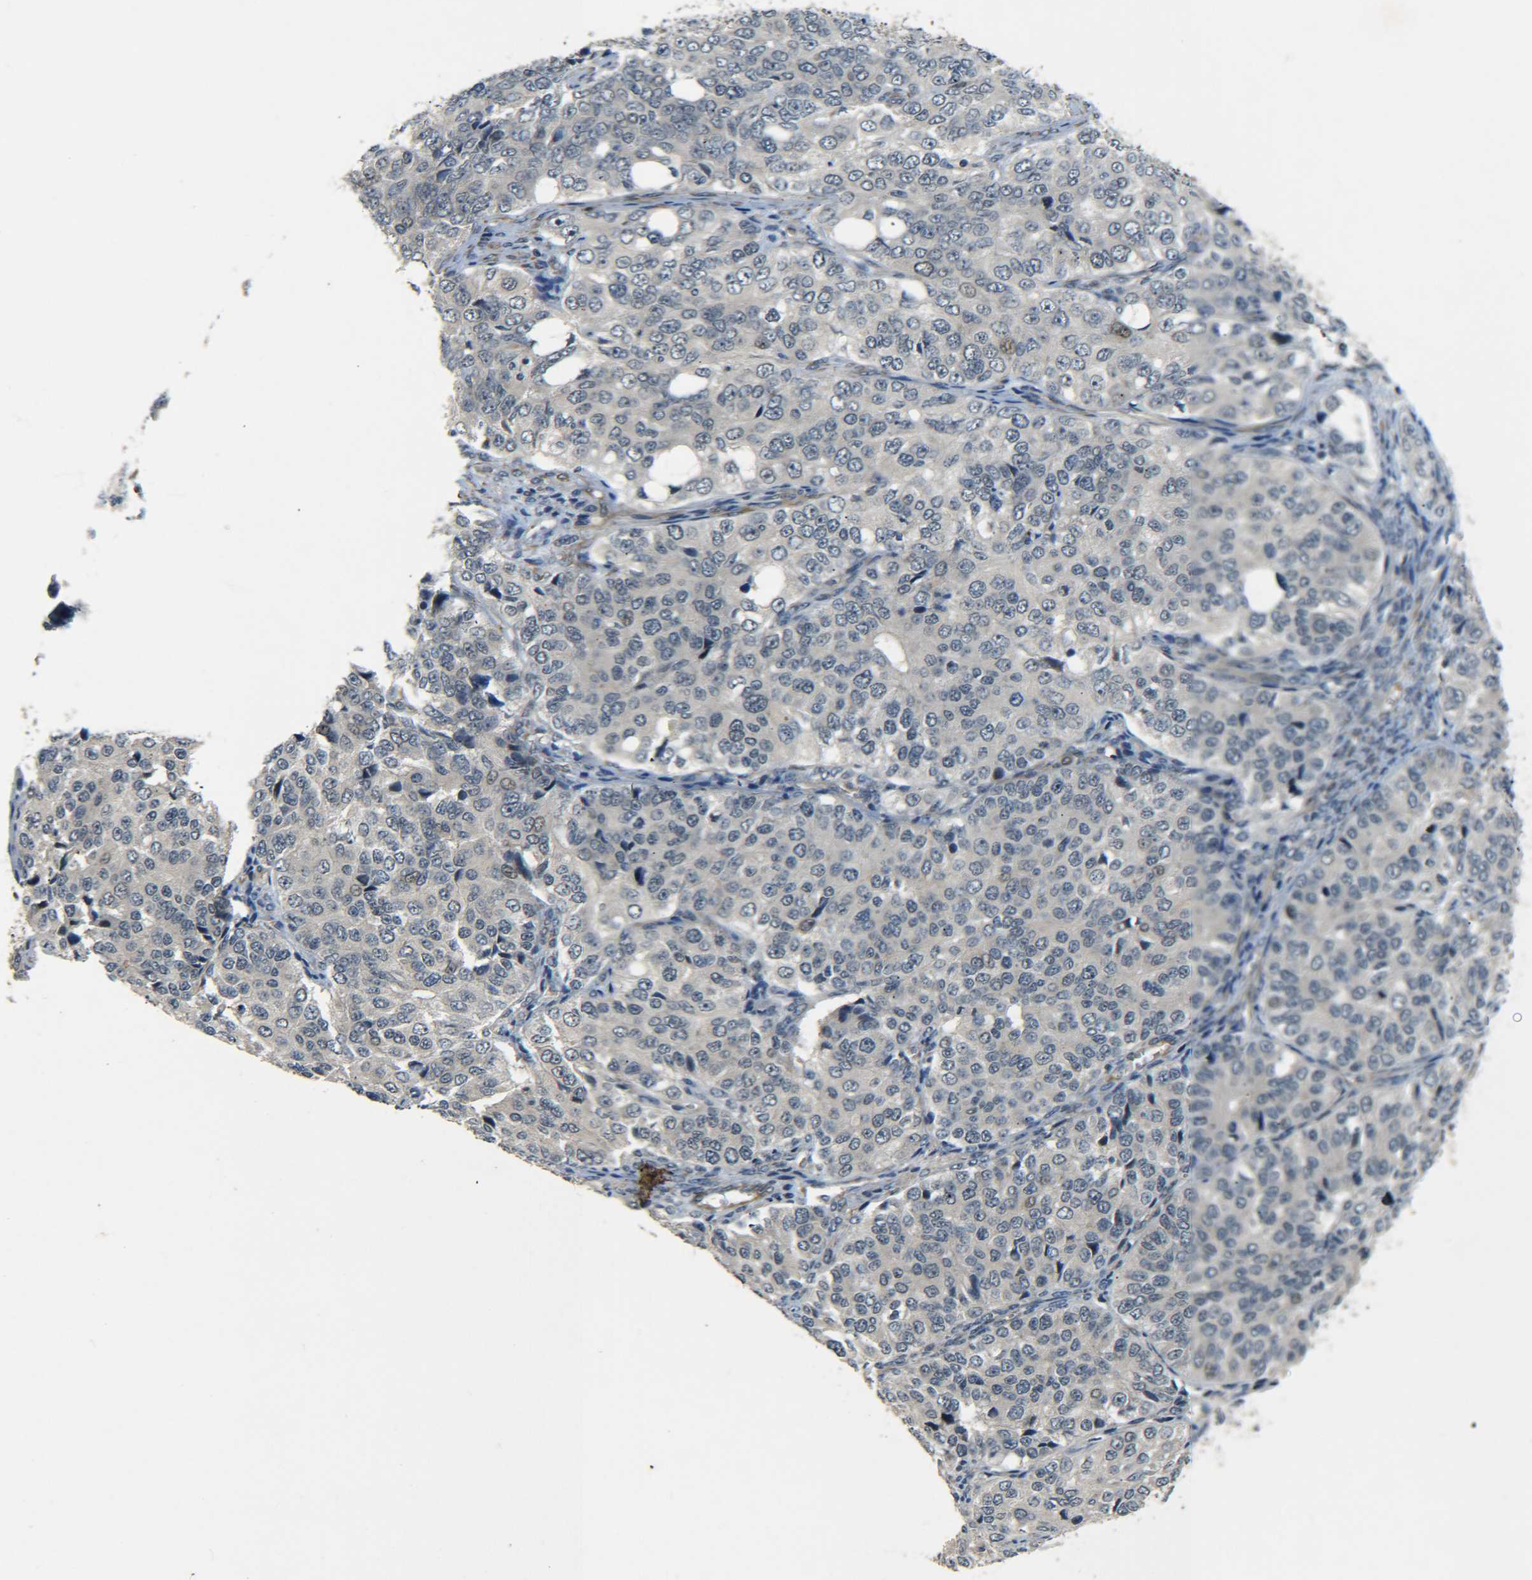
{"staining": {"intensity": "weak", "quantity": "<25%", "location": "nuclear"}, "tissue": "ovarian cancer", "cell_type": "Tumor cells", "image_type": "cancer", "snomed": [{"axis": "morphology", "description": "Carcinoma, endometroid"}, {"axis": "topography", "description": "Ovary"}], "caption": "This is an IHC micrograph of human ovarian cancer (endometroid carcinoma). There is no staining in tumor cells.", "gene": "MEIS1", "patient": {"sex": "female", "age": 51}}